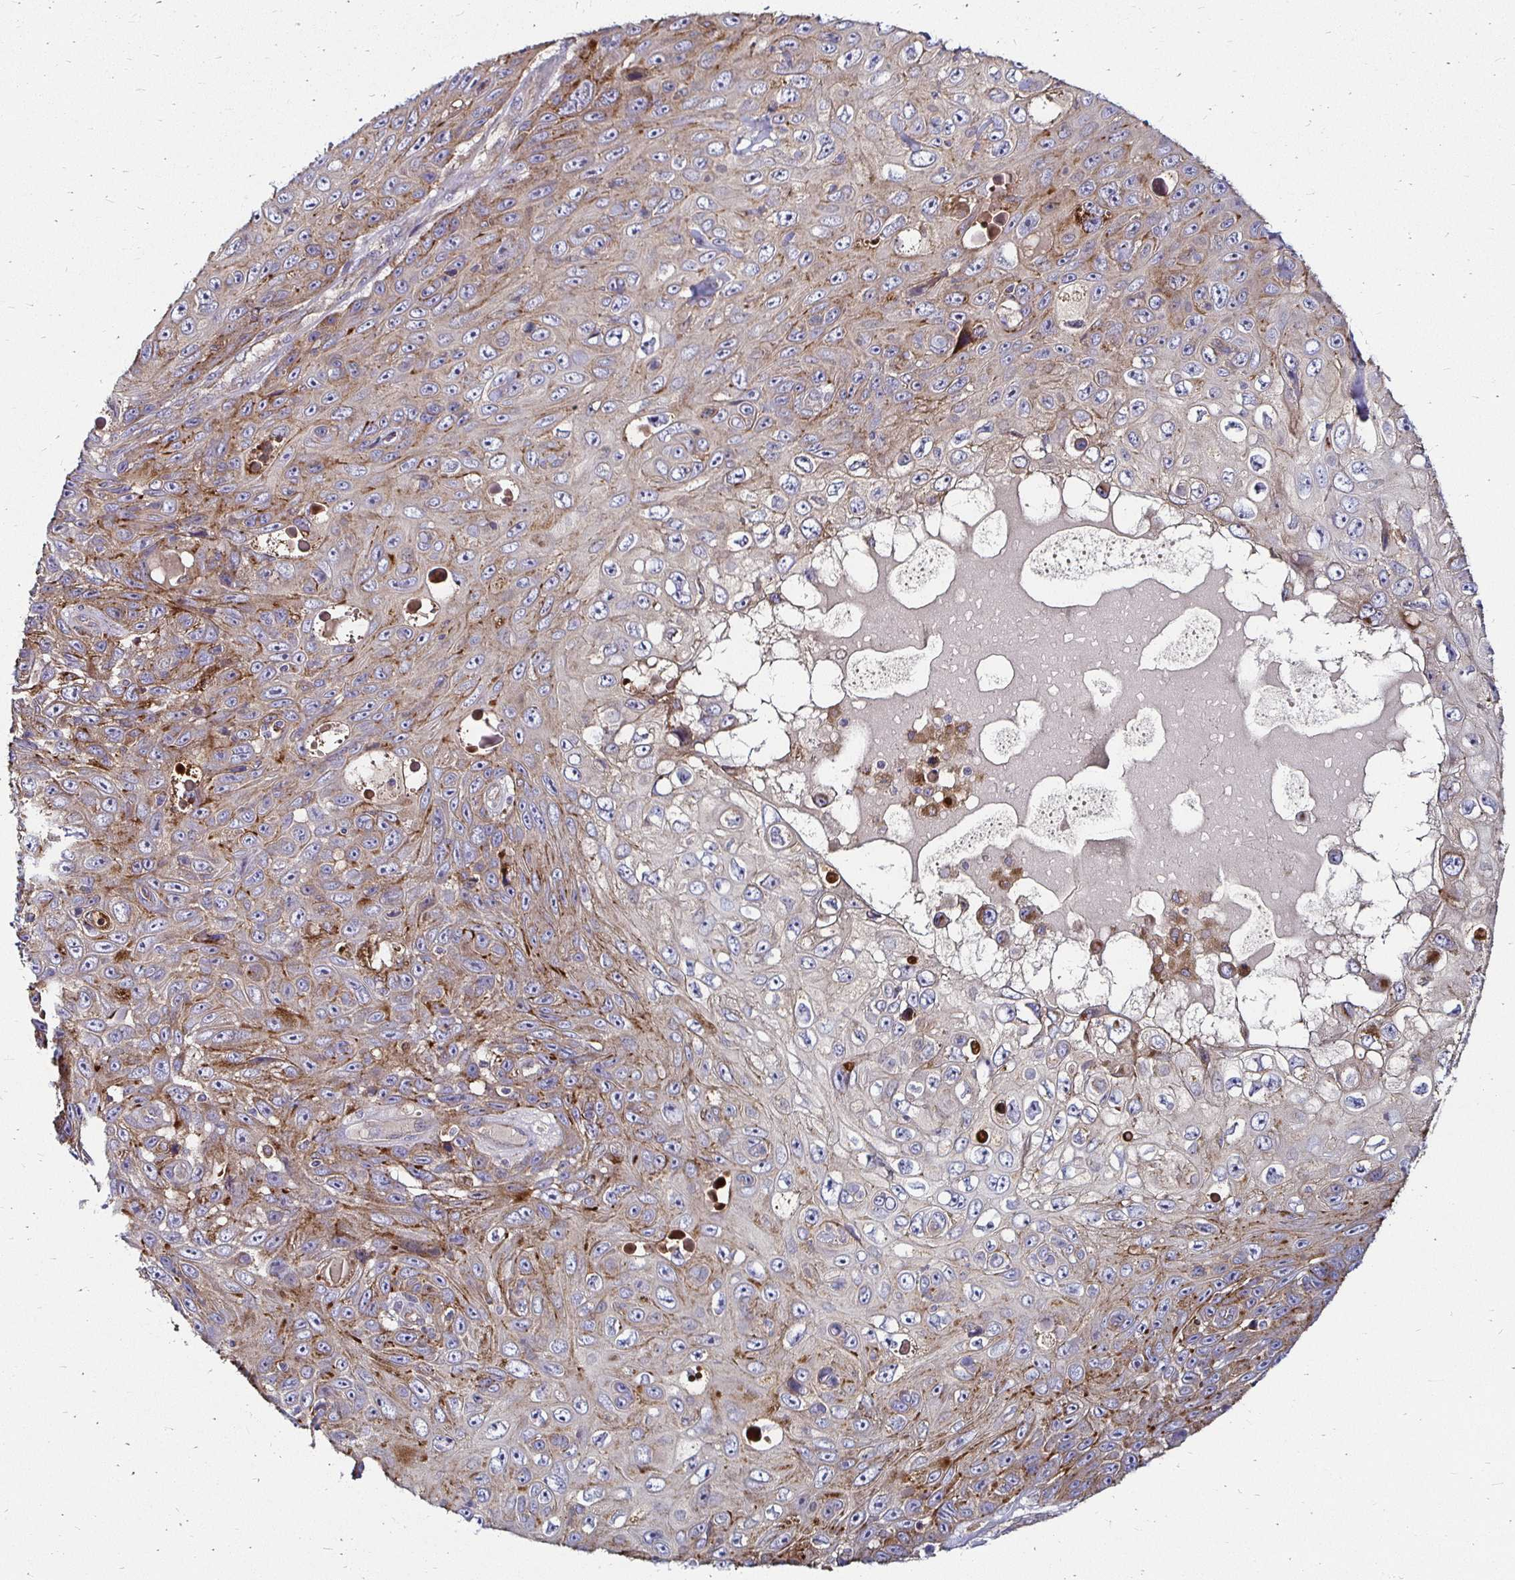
{"staining": {"intensity": "moderate", "quantity": "<25%", "location": "cytoplasmic/membranous"}, "tissue": "skin cancer", "cell_type": "Tumor cells", "image_type": "cancer", "snomed": [{"axis": "morphology", "description": "Squamous cell carcinoma, NOS"}, {"axis": "topography", "description": "Skin"}], "caption": "The immunohistochemical stain shows moderate cytoplasmic/membranous positivity in tumor cells of skin squamous cell carcinoma tissue.", "gene": "NCSTN", "patient": {"sex": "male", "age": 82}}